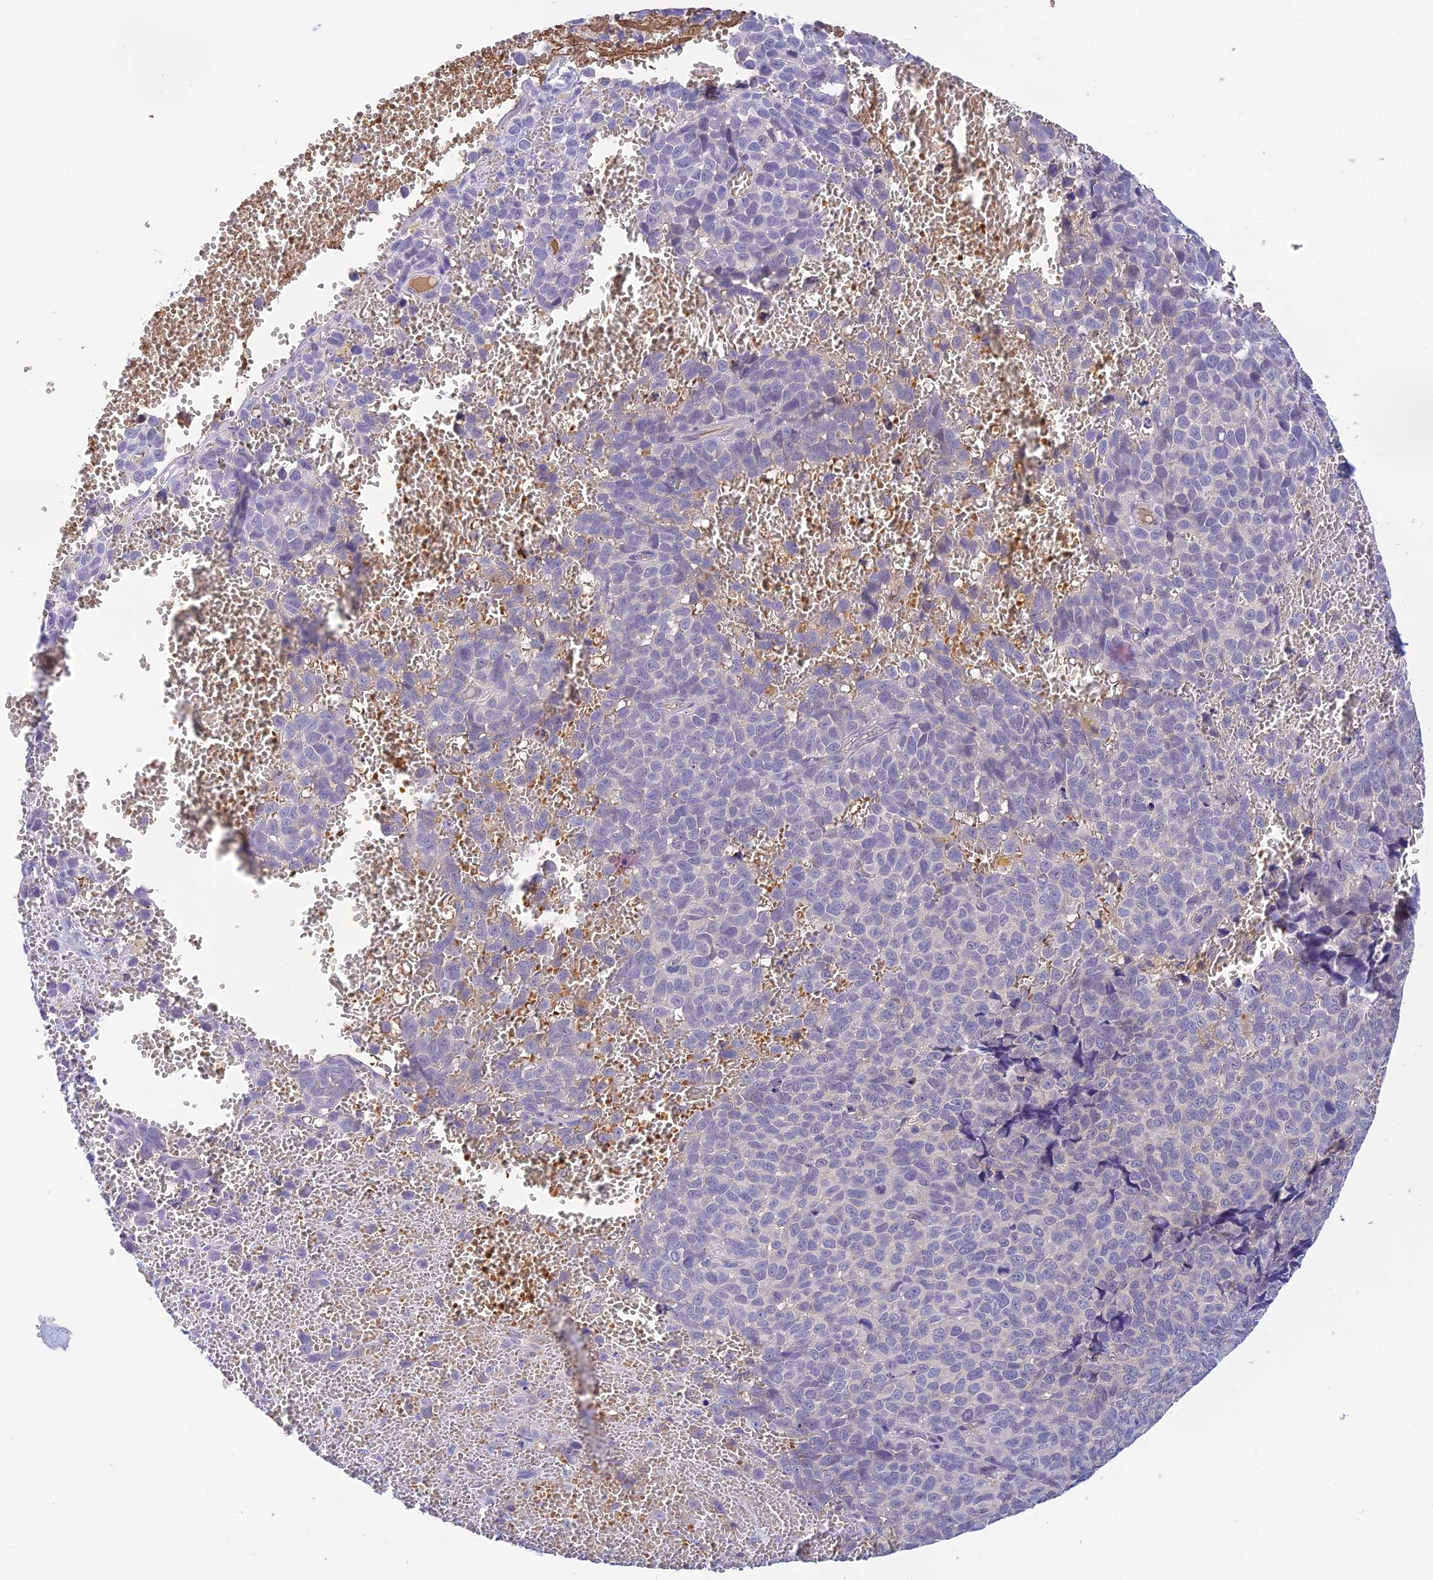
{"staining": {"intensity": "negative", "quantity": "none", "location": "none"}, "tissue": "melanoma", "cell_type": "Tumor cells", "image_type": "cancer", "snomed": [{"axis": "morphology", "description": "Malignant melanoma, NOS"}, {"axis": "topography", "description": "Nose, NOS"}], "caption": "This histopathology image is of malignant melanoma stained with IHC to label a protein in brown with the nuclei are counter-stained blue. There is no expression in tumor cells. (DAB immunohistochemistry (IHC) with hematoxylin counter stain).", "gene": "HDHD2", "patient": {"sex": "female", "age": 48}}